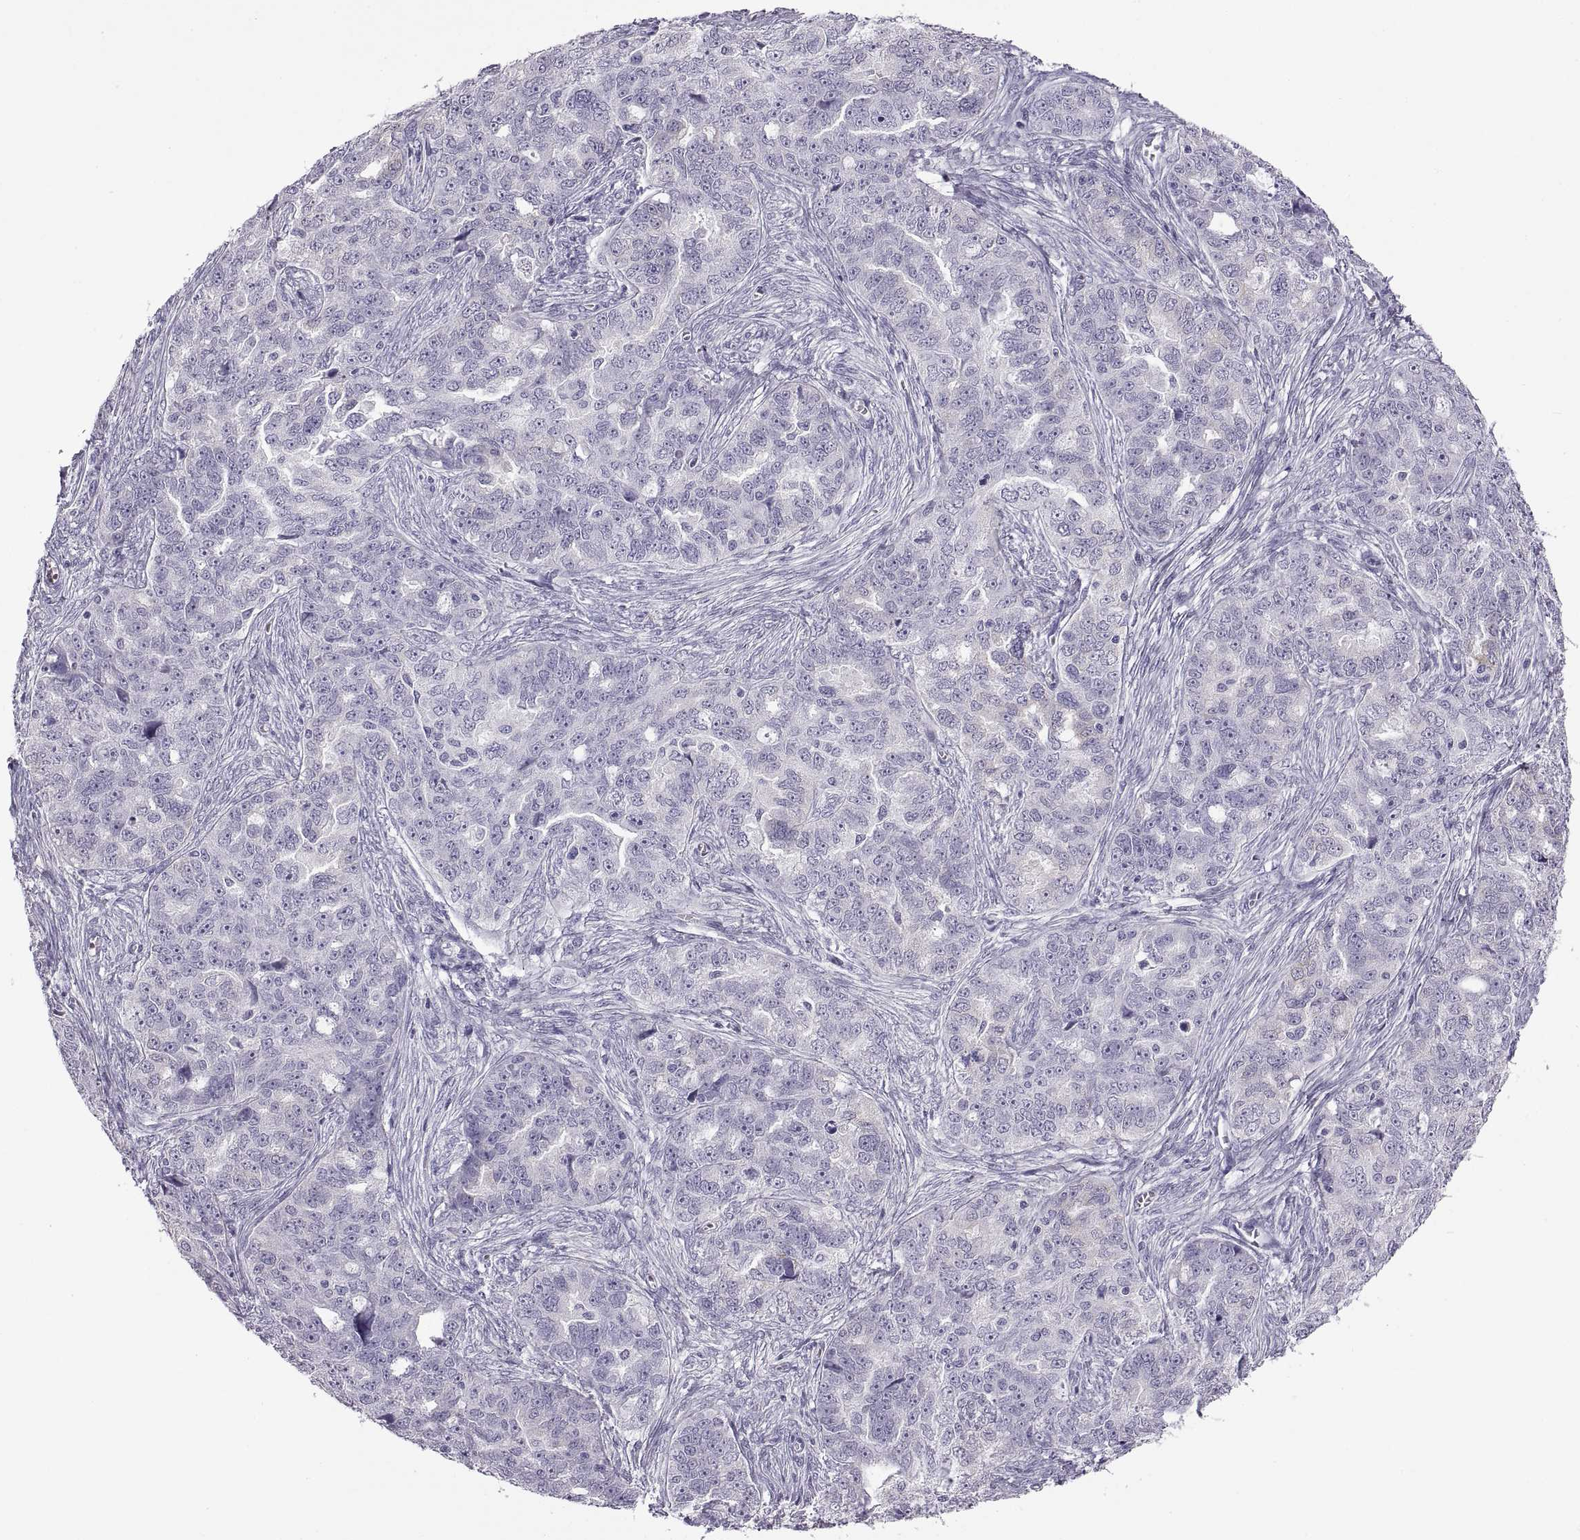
{"staining": {"intensity": "negative", "quantity": "none", "location": "none"}, "tissue": "ovarian cancer", "cell_type": "Tumor cells", "image_type": "cancer", "snomed": [{"axis": "morphology", "description": "Cystadenocarcinoma, serous, NOS"}, {"axis": "topography", "description": "Ovary"}], "caption": "Serous cystadenocarcinoma (ovarian) stained for a protein using immunohistochemistry reveals no expression tumor cells.", "gene": "RDM1", "patient": {"sex": "female", "age": 51}}